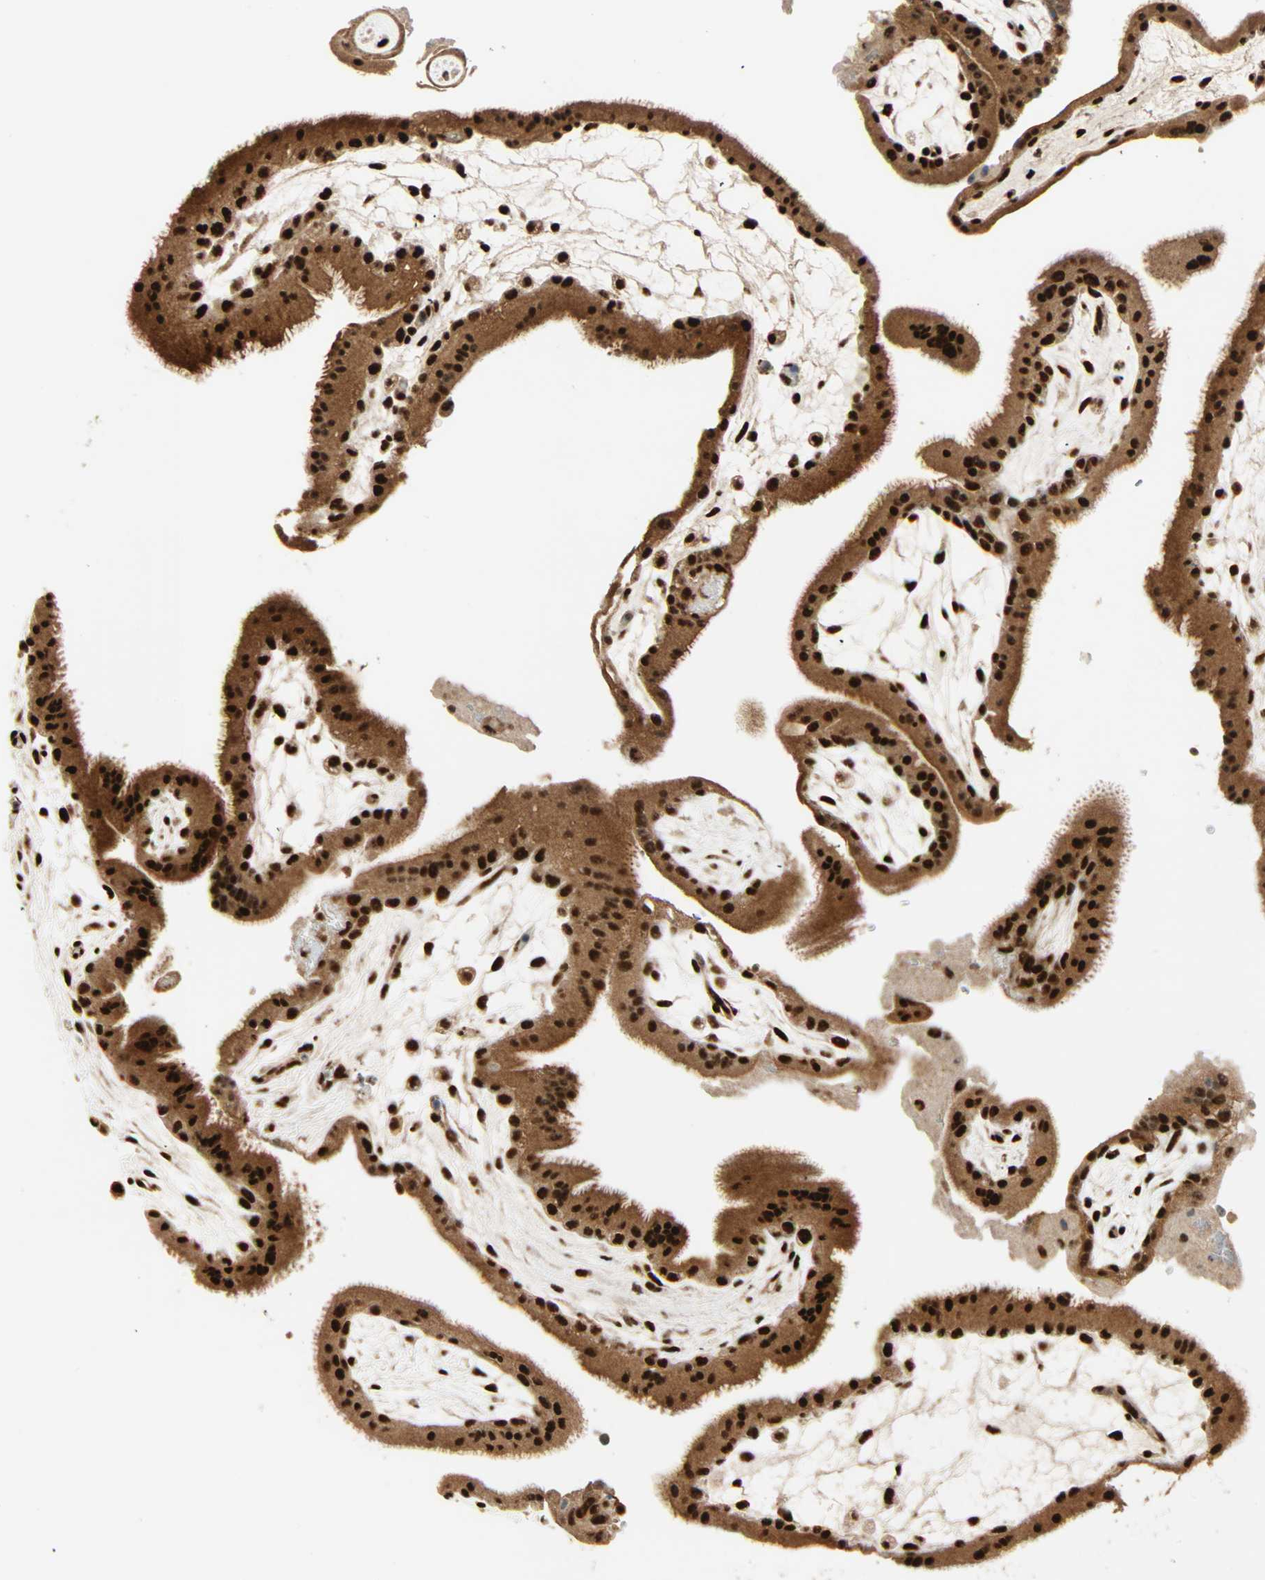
{"staining": {"intensity": "strong", "quantity": ">75%", "location": "cytoplasmic/membranous,nuclear"}, "tissue": "placenta", "cell_type": "Decidual cells", "image_type": "normal", "snomed": [{"axis": "morphology", "description": "Normal tissue, NOS"}, {"axis": "topography", "description": "Placenta"}], "caption": "Immunohistochemical staining of normal placenta displays high levels of strong cytoplasmic/membranous,nuclear expression in about >75% of decidual cells. The protein is stained brown, and the nuclei are stained in blue (DAB IHC with brightfield microscopy, high magnification).", "gene": "PNPLA6", "patient": {"sex": "female", "age": 19}}